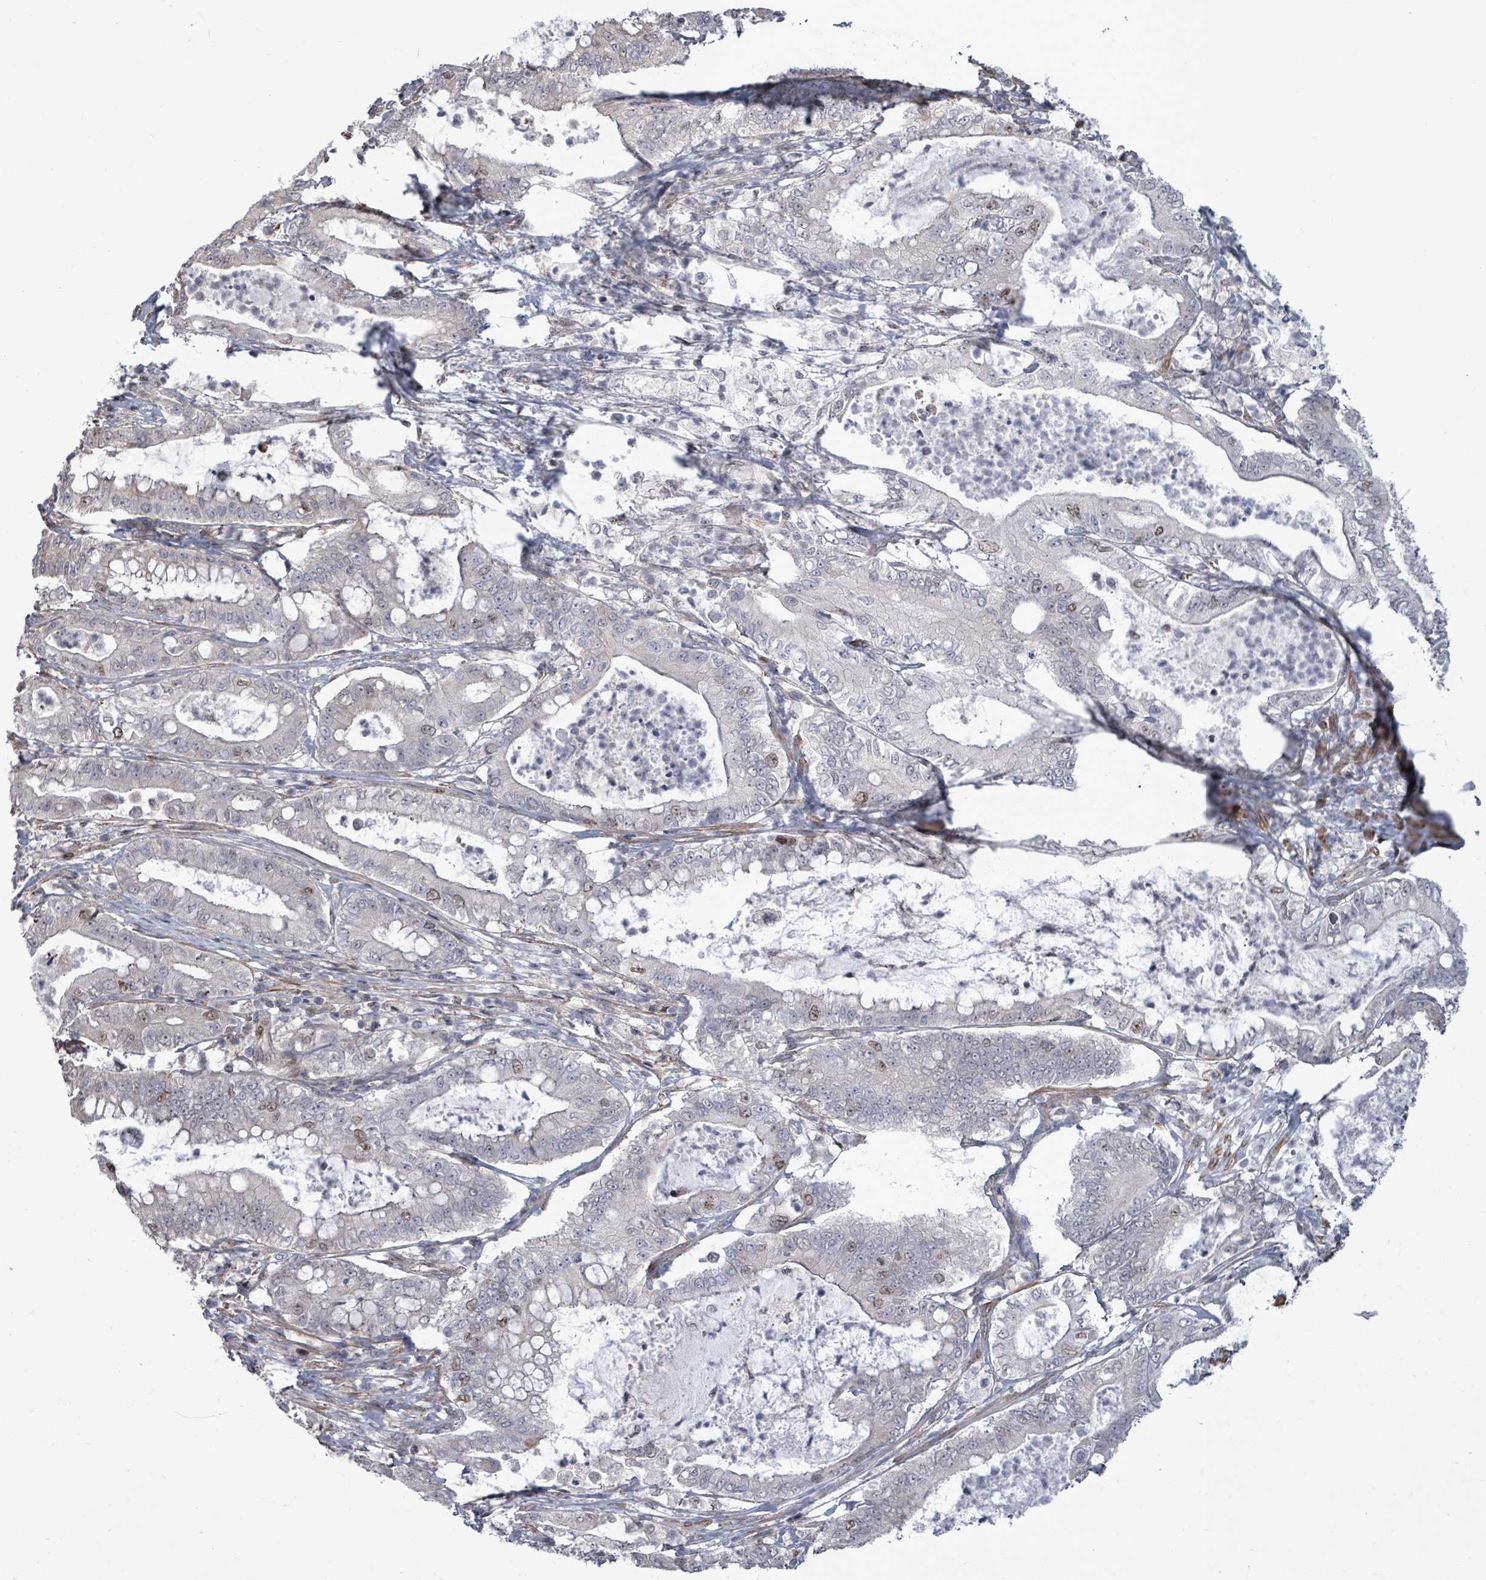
{"staining": {"intensity": "moderate", "quantity": "<25%", "location": "nuclear"}, "tissue": "pancreatic cancer", "cell_type": "Tumor cells", "image_type": "cancer", "snomed": [{"axis": "morphology", "description": "Adenocarcinoma, NOS"}, {"axis": "topography", "description": "Pancreas"}], "caption": "Immunohistochemical staining of human pancreatic adenocarcinoma shows low levels of moderate nuclear staining in approximately <25% of tumor cells. Nuclei are stained in blue.", "gene": "PAPSS1", "patient": {"sex": "male", "age": 71}}